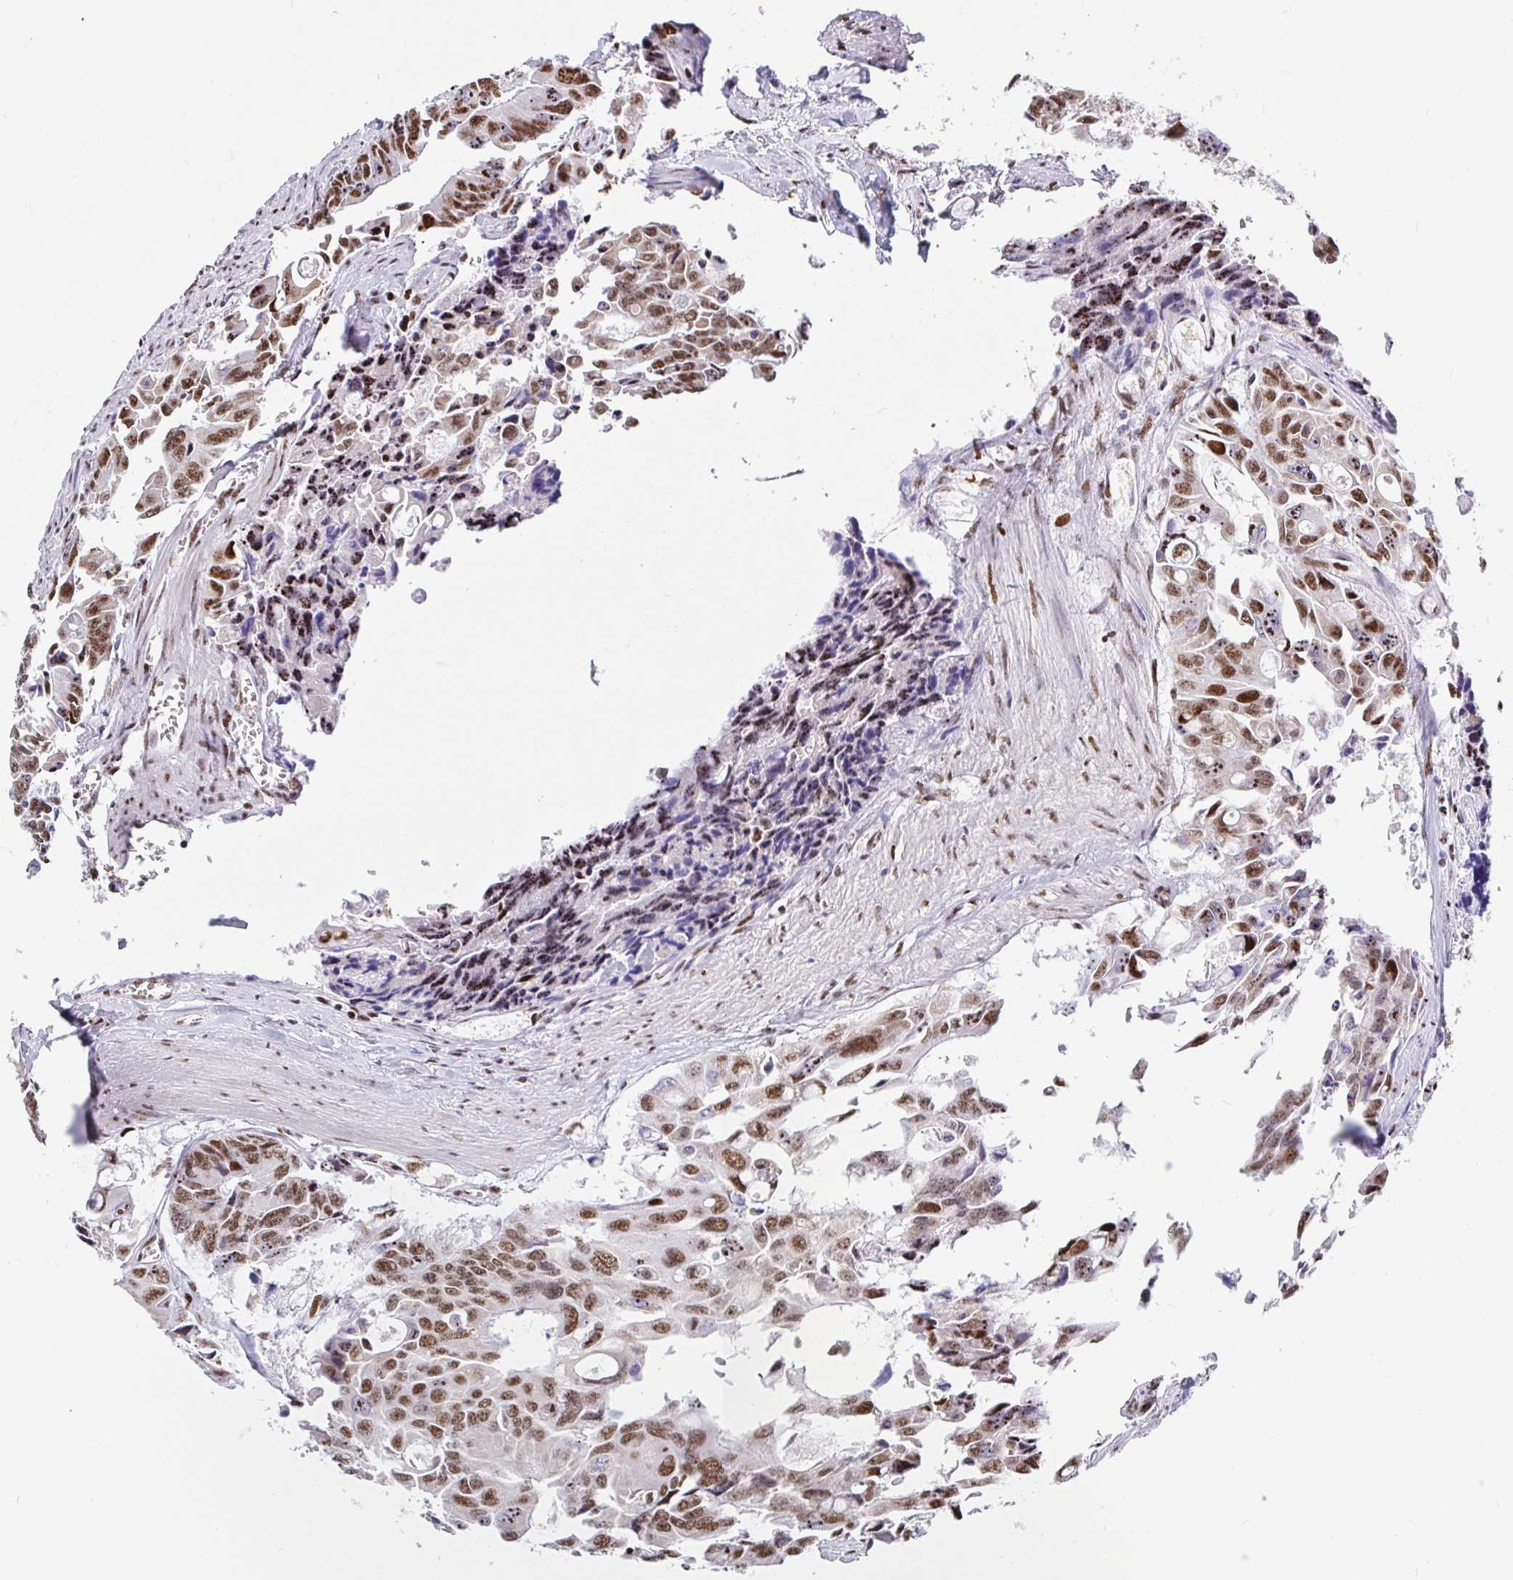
{"staining": {"intensity": "moderate", "quantity": ">75%", "location": "nuclear"}, "tissue": "colorectal cancer", "cell_type": "Tumor cells", "image_type": "cancer", "snomed": [{"axis": "morphology", "description": "Adenocarcinoma, NOS"}, {"axis": "topography", "description": "Rectum"}], "caption": "IHC (DAB (3,3'-diaminobenzidine)) staining of colorectal cancer reveals moderate nuclear protein positivity in about >75% of tumor cells. (DAB IHC with brightfield microscopy, high magnification).", "gene": "SETD5", "patient": {"sex": "male", "age": 76}}